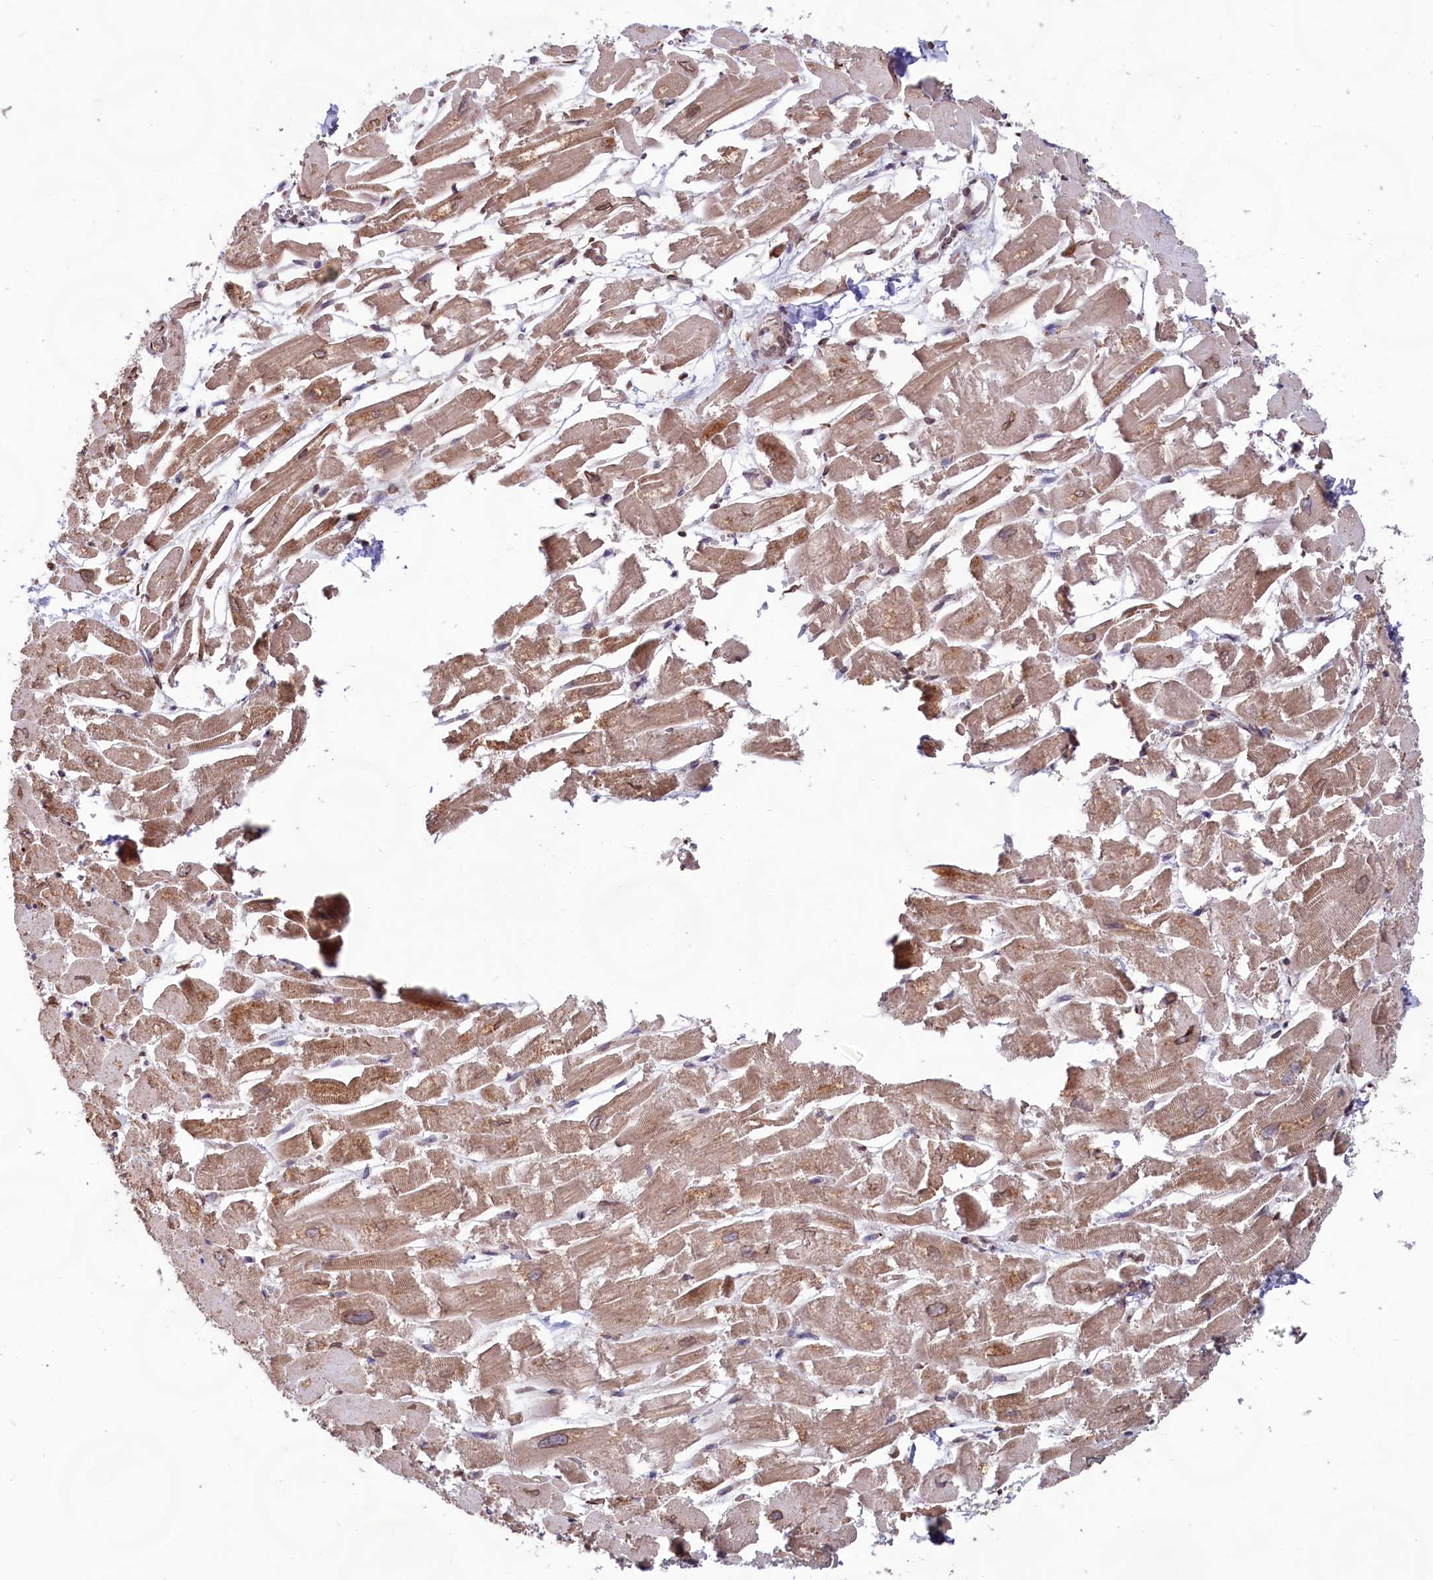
{"staining": {"intensity": "moderate", "quantity": ">75%", "location": "cytoplasmic/membranous"}, "tissue": "heart muscle", "cell_type": "Cardiomyocytes", "image_type": "normal", "snomed": [{"axis": "morphology", "description": "Normal tissue, NOS"}, {"axis": "topography", "description": "Heart"}], "caption": "About >75% of cardiomyocytes in normal heart muscle exhibit moderate cytoplasmic/membranous protein positivity as visualized by brown immunohistochemical staining.", "gene": "TBC1D19", "patient": {"sex": "male", "age": 54}}